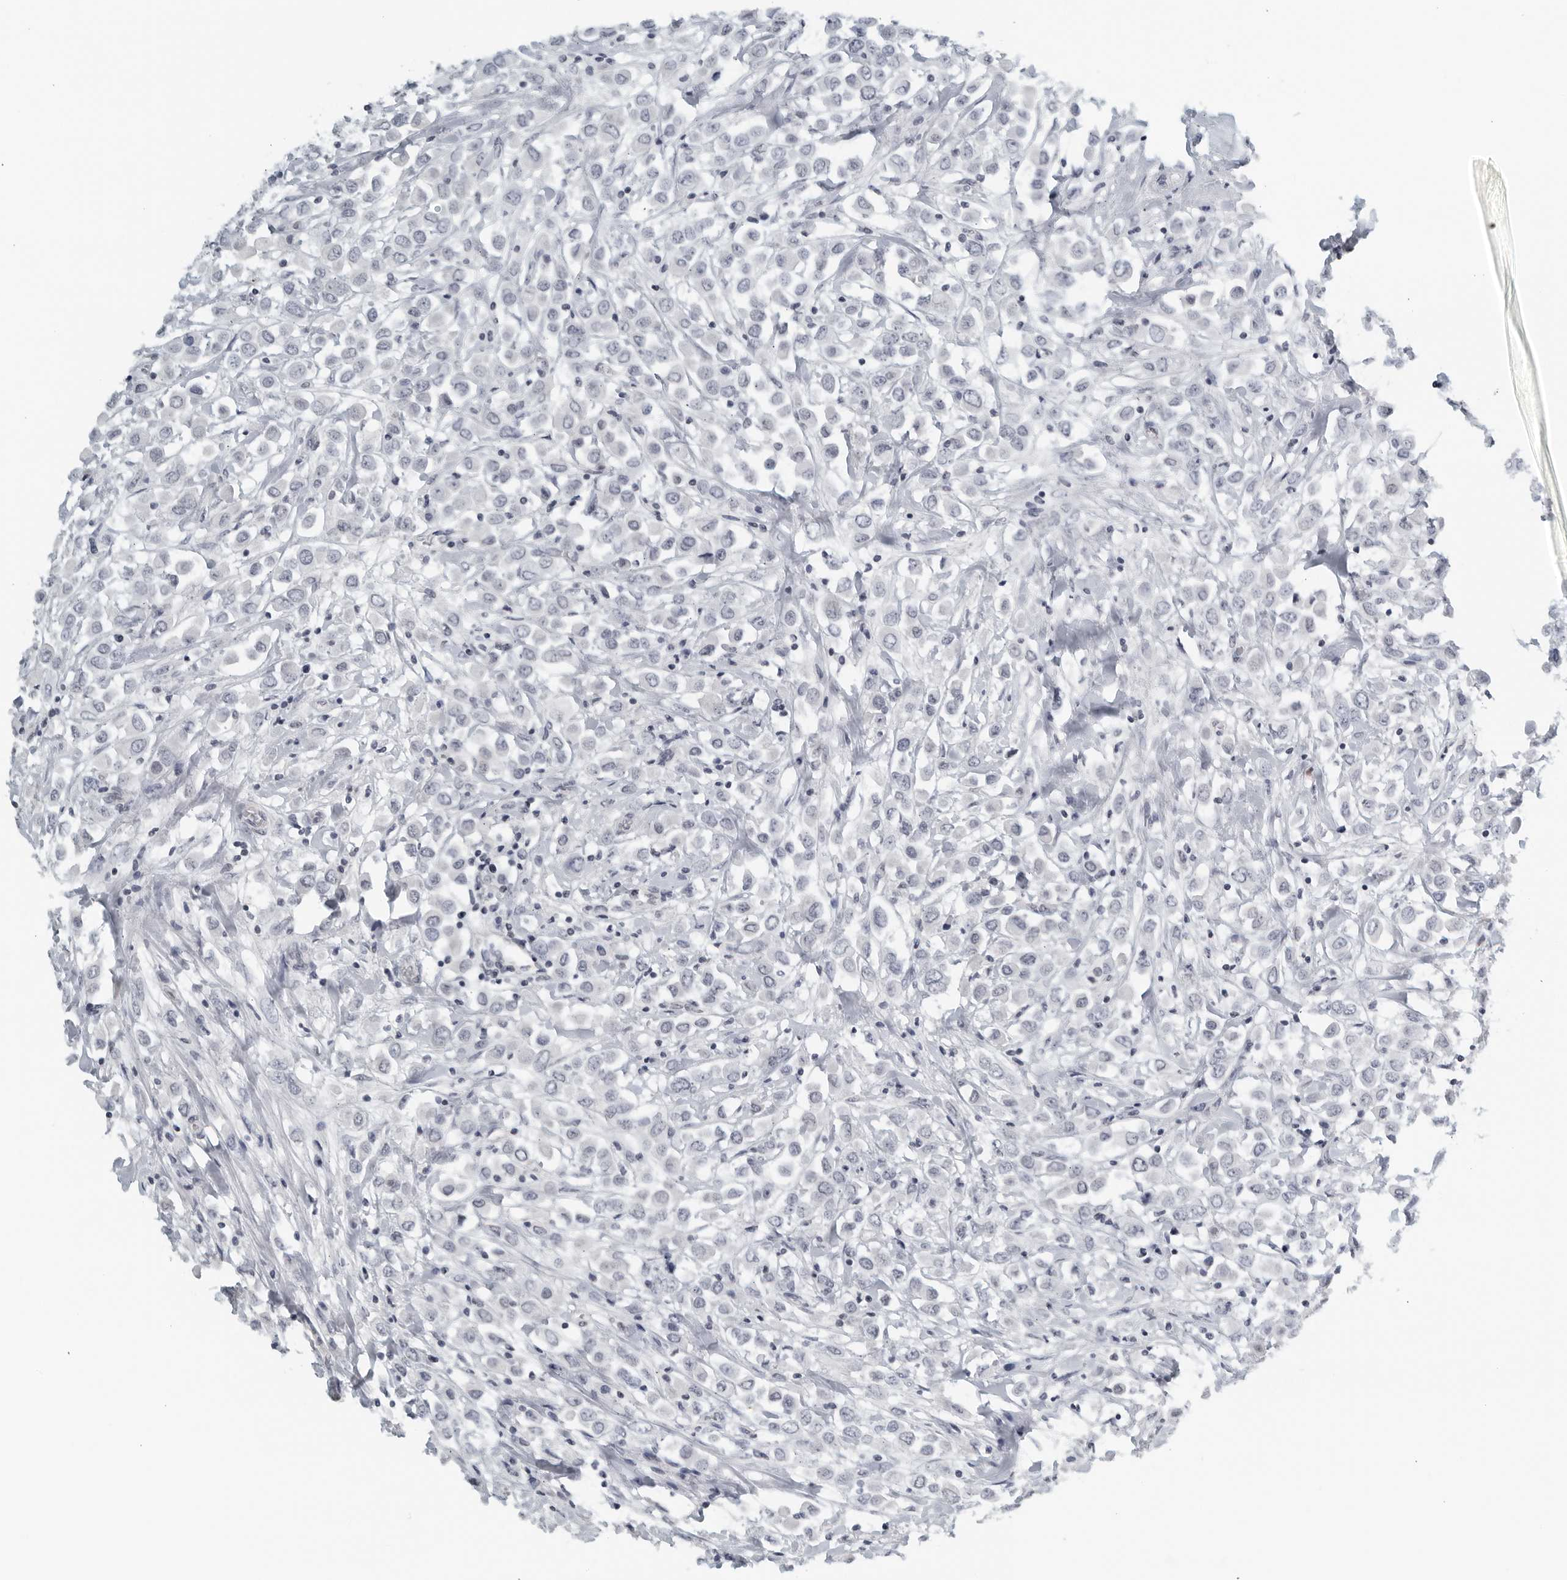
{"staining": {"intensity": "negative", "quantity": "none", "location": "none"}, "tissue": "breast cancer", "cell_type": "Tumor cells", "image_type": "cancer", "snomed": [{"axis": "morphology", "description": "Duct carcinoma"}, {"axis": "topography", "description": "Breast"}], "caption": "High power microscopy image of an immunohistochemistry image of breast infiltrating ductal carcinoma, revealing no significant expression in tumor cells. Brightfield microscopy of immunohistochemistry (IHC) stained with DAB (brown) and hematoxylin (blue), captured at high magnification.", "gene": "KLK7", "patient": {"sex": "female", "age": 61}}